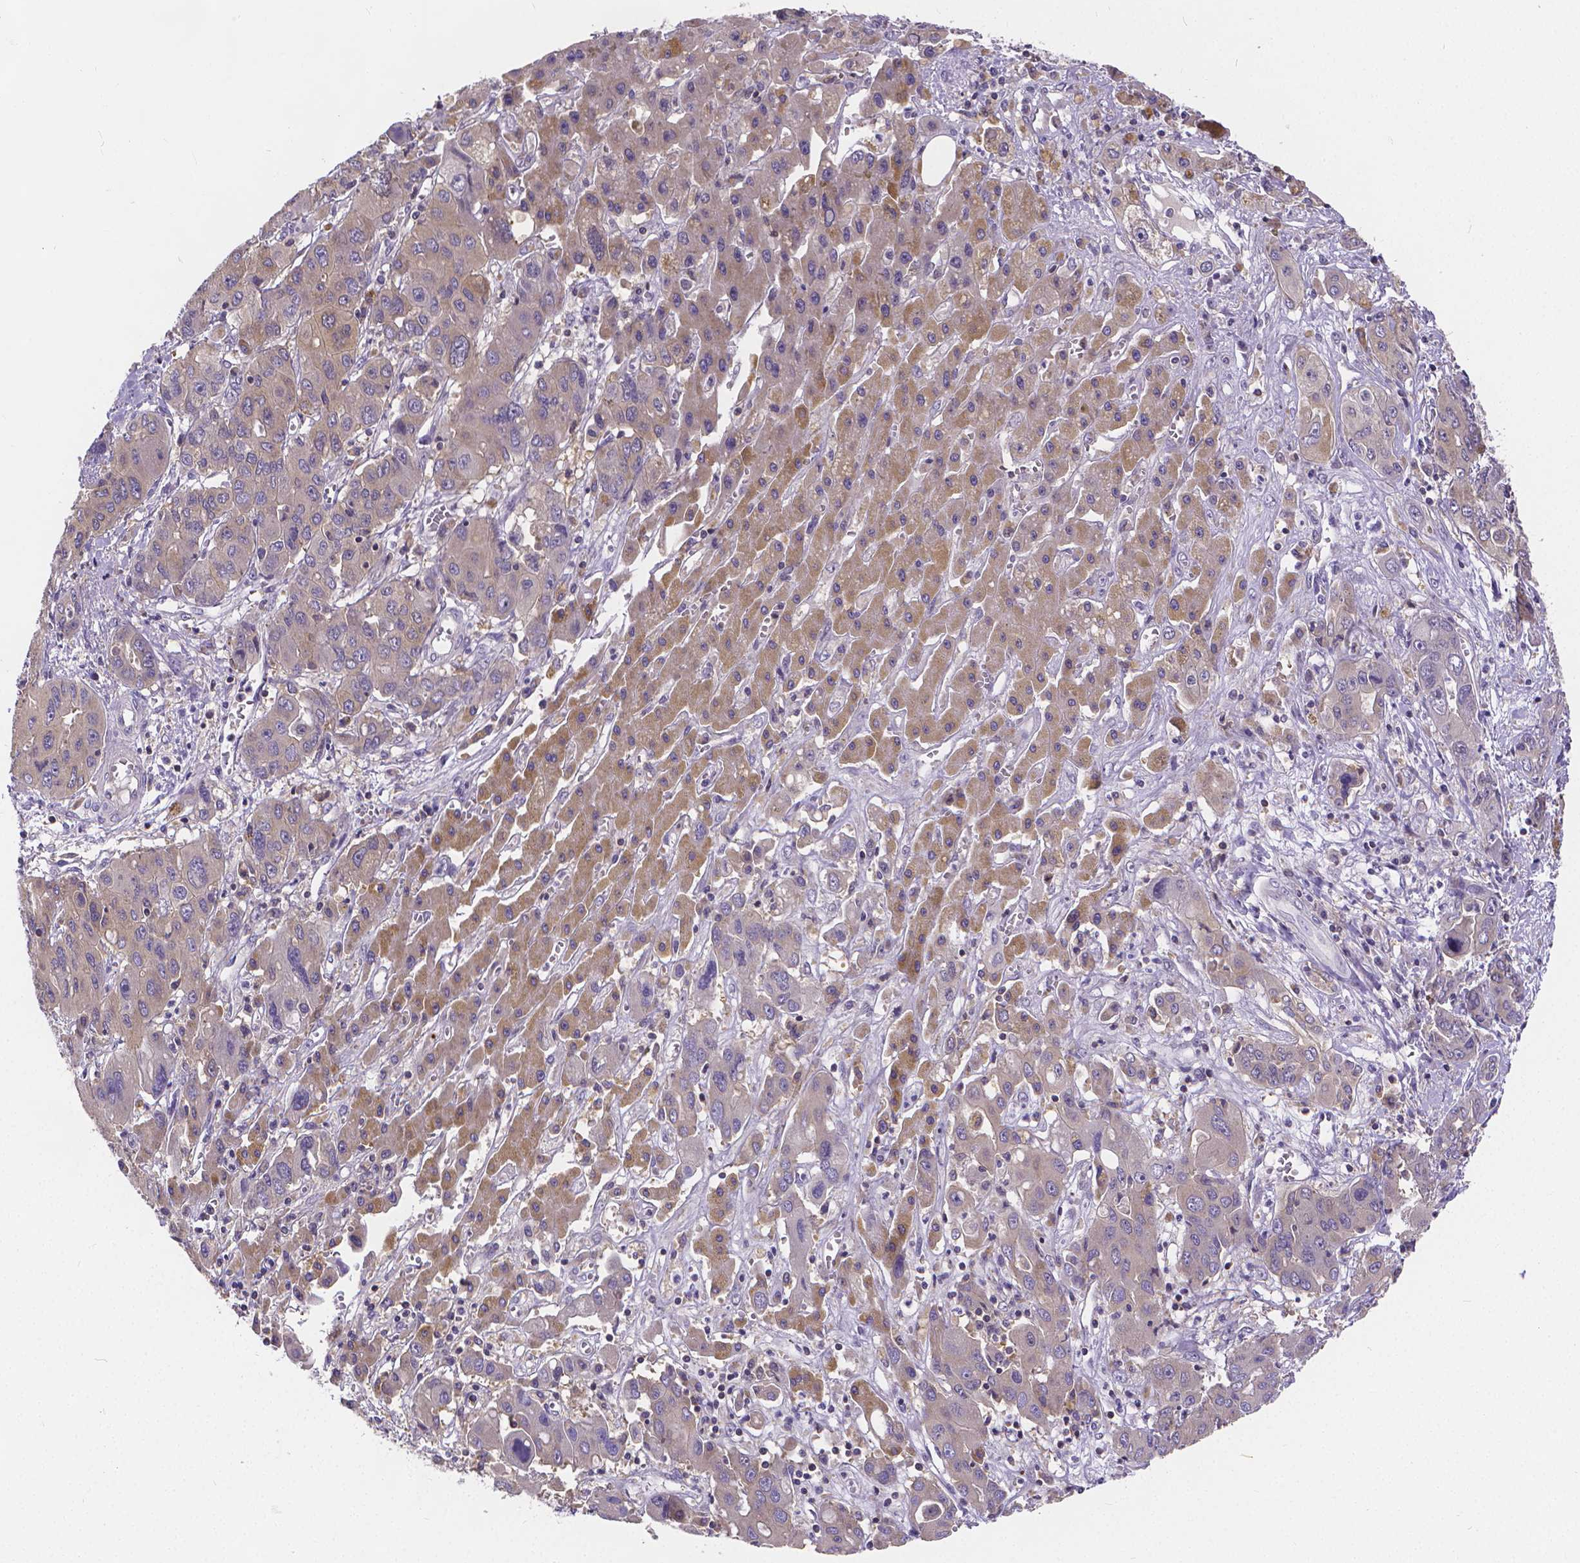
{"staining": {"intensity": "negative", "quantity": "none", "location": "none"}, "tissue": "liver cancer", "cell_type": "Tumor cells", "image_type": "cancer", "snomed": [{"axis": "morphology", "description": "Cholangiocarcinoma"}, {"axis": "topography", "description": "Liver"}], "caption": "Tumor cells are negative for brown protein staining in liver cholangiocarcinoma. Nuclei are stained in blue.", "gene": "GLRB", "patient": {"sex": "male", "age": 67}}